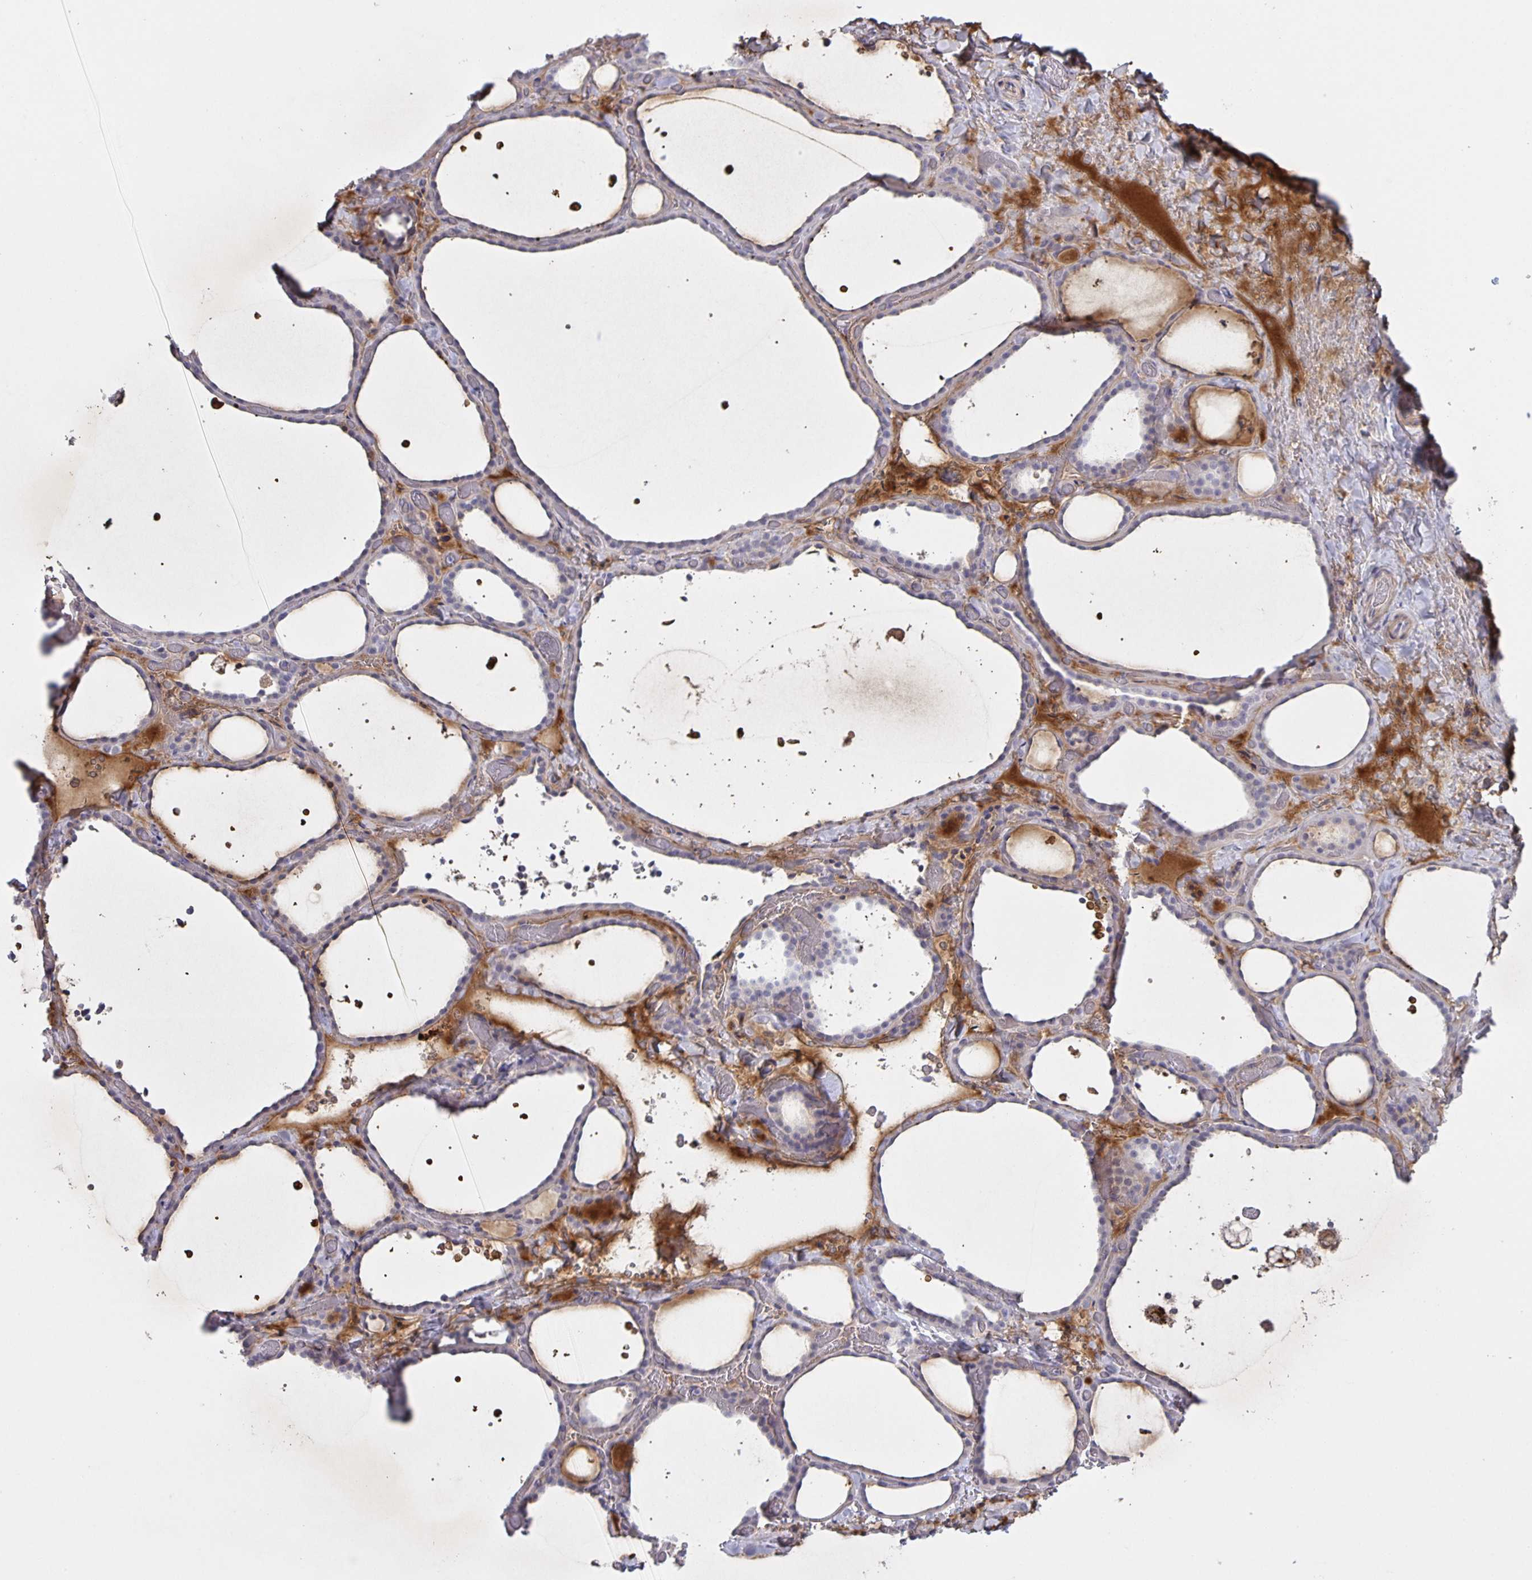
{"staining": {"intensity": "moderate", "quantity": "<25%", "location": "cytoplasmic/membranous"}, "tissue": "thyroid gland", "cell_type": "Glandular cells", "image_type": "normal", "snomed": [{"axis": "morphology", "description": "Normal tissue, NOS"}, {"axis": "topography", "description": "Thyroid gland"}], "caption": "Immunohistochemical staining of normal human thyroid gland shows <25% levels of moderate cytoplasmic/membranous protein expression in about <25% of glandular cells.", "gene": "SRCIN1", "patient": {"sex": "female", "age": 36}}